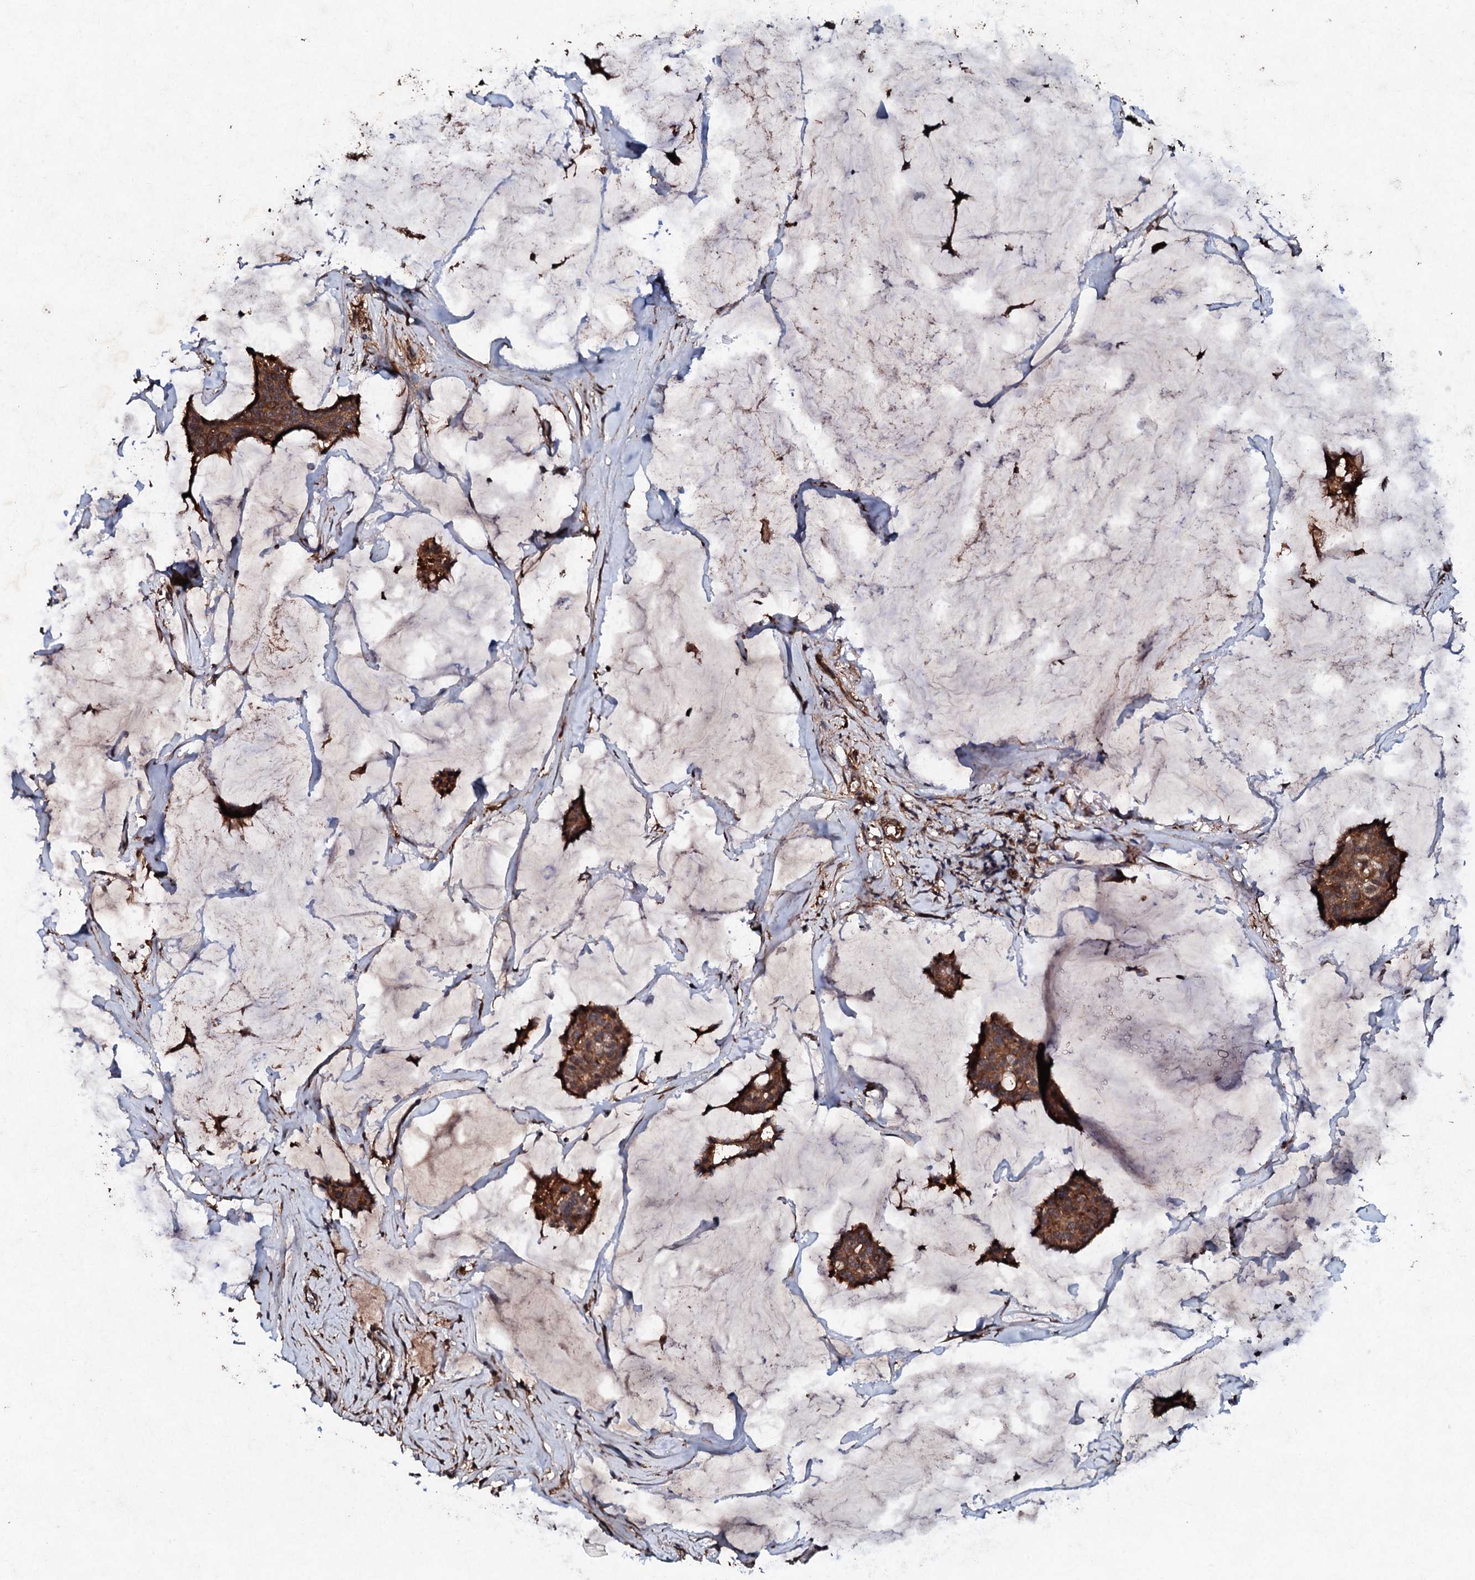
{"staining": {"intensity": "moderate", "quantity": ">75%", "location": "cytoplasmic/membranous"}, "tissue": "breast cancer", "cell_type": "Tumor cells", "image_type": "cancer", "snomed": [{"axis": "morphology", "description": "Duct carcinoma"}, {"axis": "topography", "description": "Breast"}], "caption": "Breast cancer (infiltrating ductal carcinoma) stained for a protein shows moderate cytoplasmic/membranous positivity in tumor cells. (Stains: DAB in brown, nuclei in blue, Microscopy: brightfield microscopy at high magnification).", "gene": "KERA", "patient": {"sex": "female", "age": 93}}